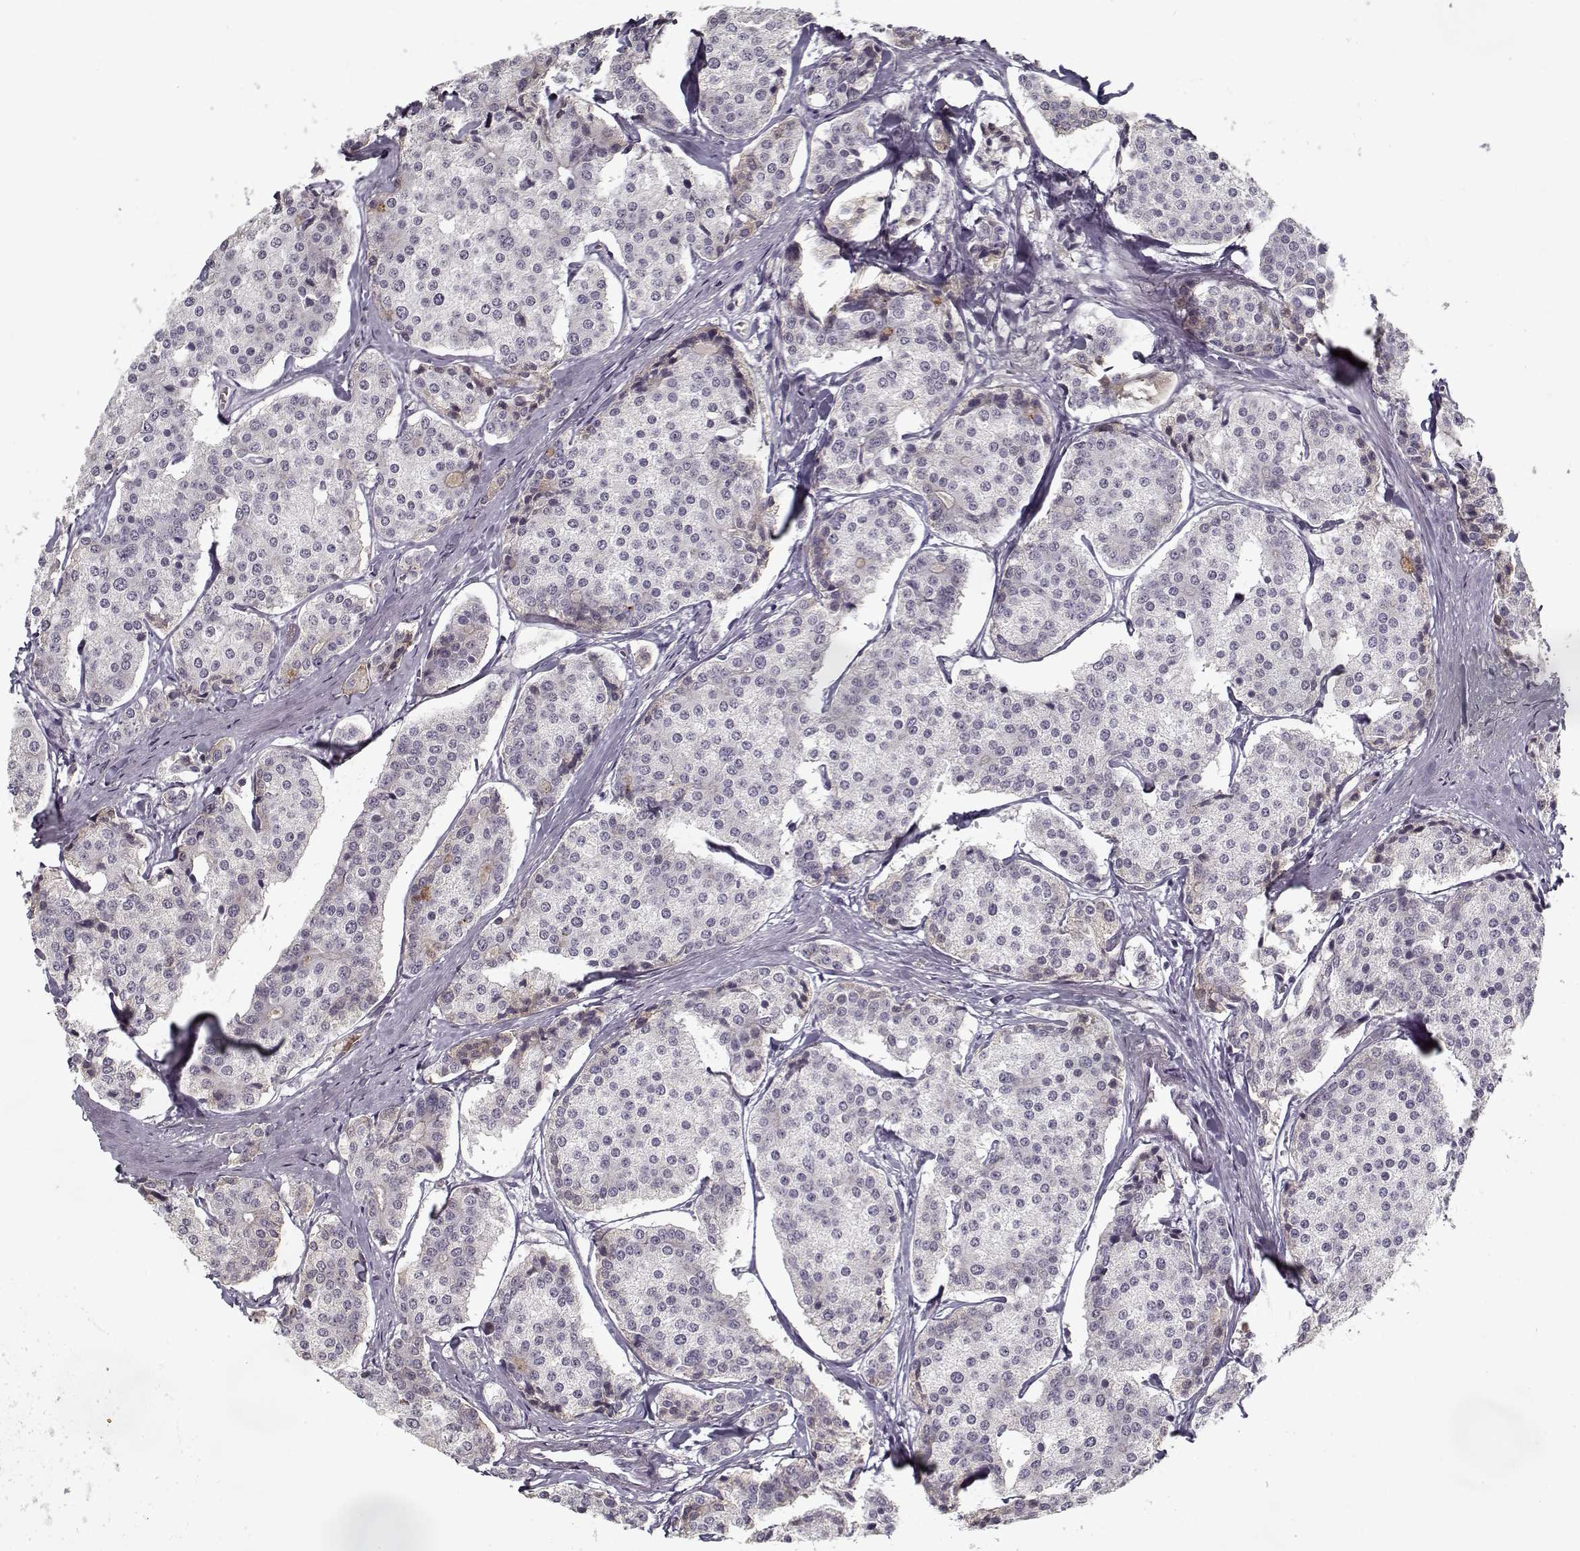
{"staining": {"intensity": "negative", "quantity": "none", "location": "none"}, "tissue": "carcinoid", "cell_type": "Tumor cells", "image_type": "cancer", "snomed": [{"axis": "morphology", "description": "Carcinoid, malignant, NOS"}, {"axis": "topography", "description": "Small intestine"}], "caption": "This micrograph is of carcinoid stained with IHC to label a protein in brown with the nuclei are counter-stained blue. There is no positivity in tumor cells. Nuclei are stained in blue.", "gene": "AFM", "patient": {"sex": "female", "age": 65}}